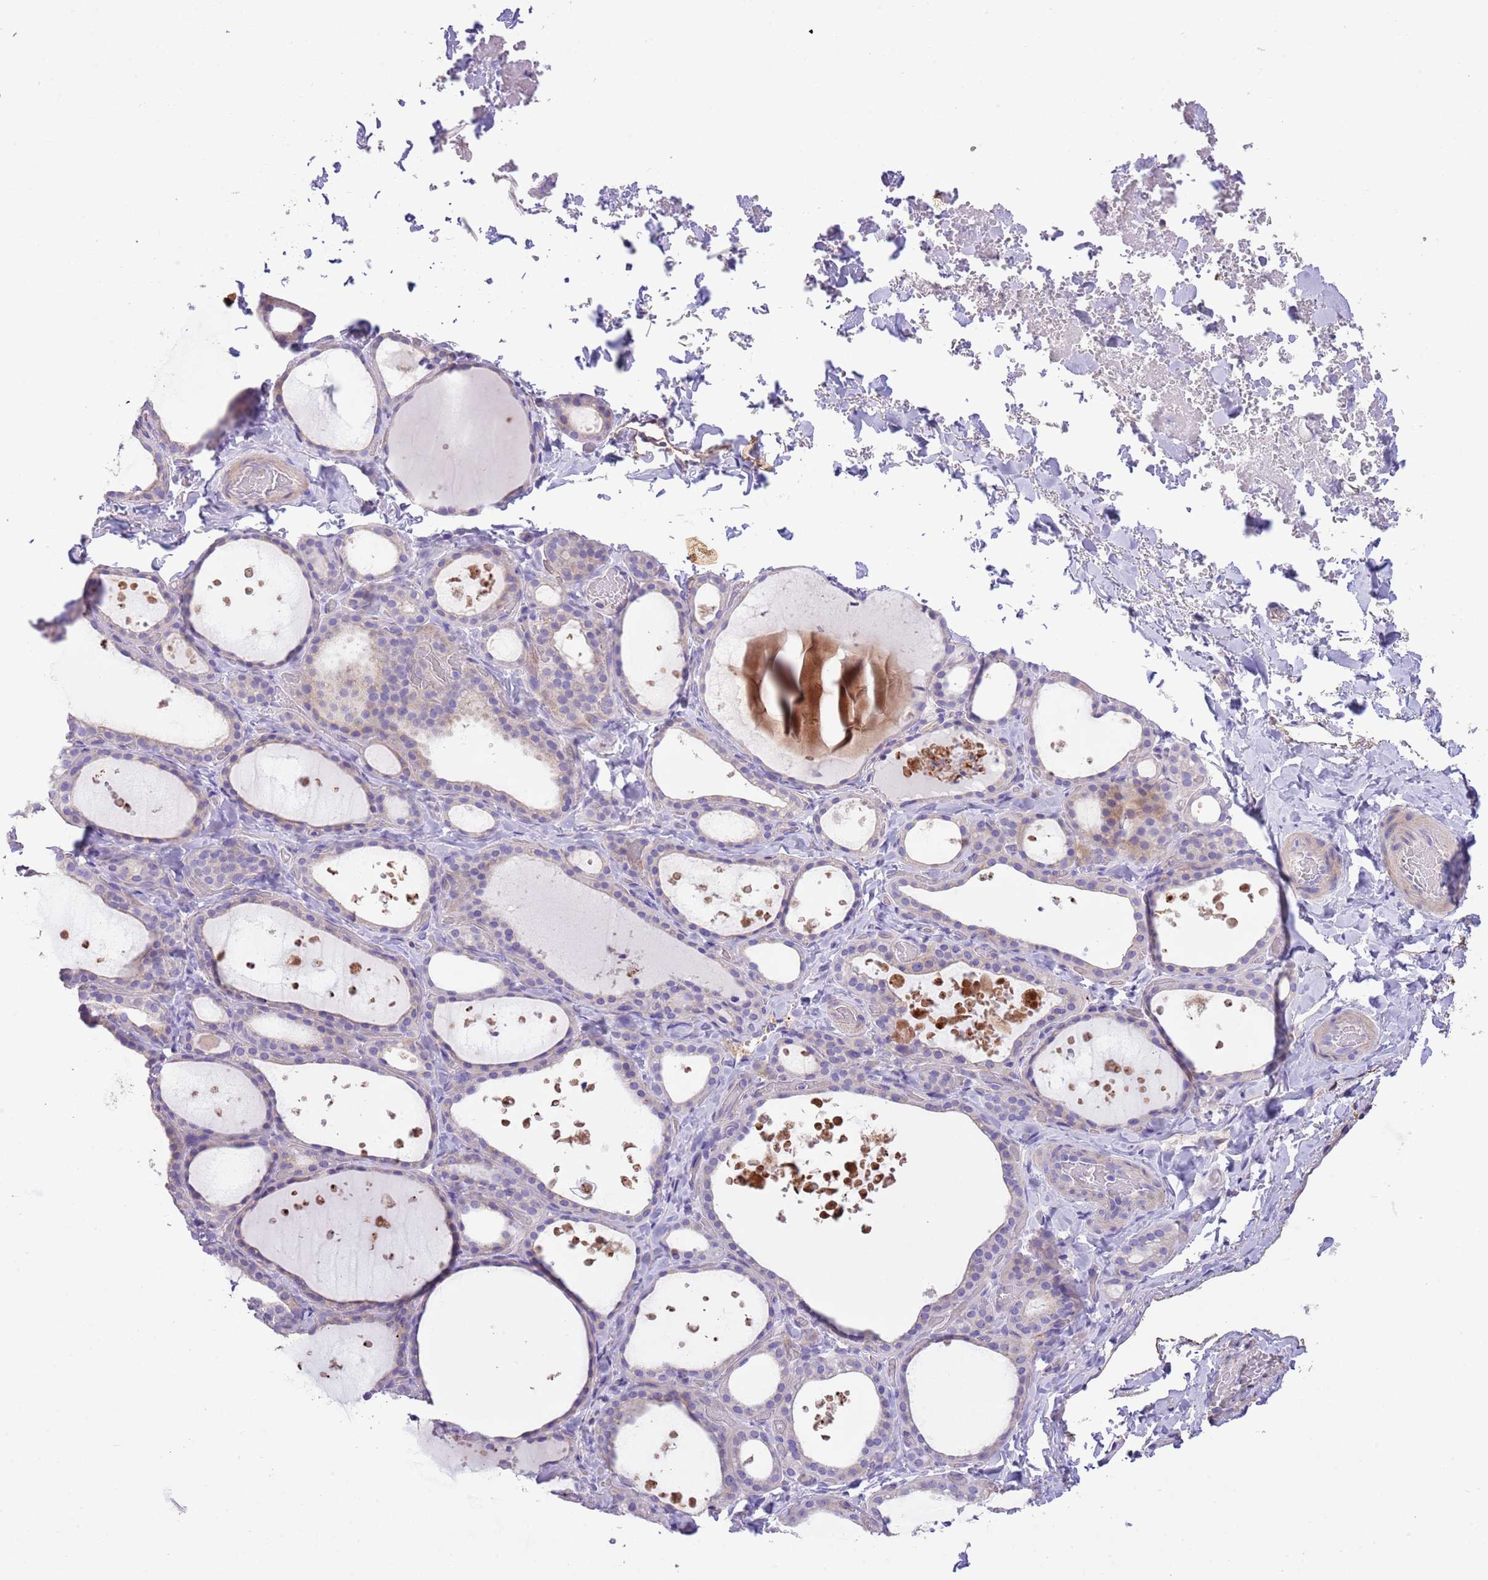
{"staining": {"intensity": "negative", "quantity": "none", "location": "none"}, "tissue": "thyroid gland", "cell_type": "Glandular cells", "image_type": "normal", "snomed": [{"axis": "morphology", "description": "Normal tissue, NOS"}, {"axis": "topography", "description": "Thyroid gland"}], "caption": "DAB (3,3'-diaminobenzidine) immunohistochemical staining of unremarkable thyroid gland exhibits no significant positivity in glandular cells.", "gene": "SFTPA1", "patient": {"sex": "female", "age": 44}}